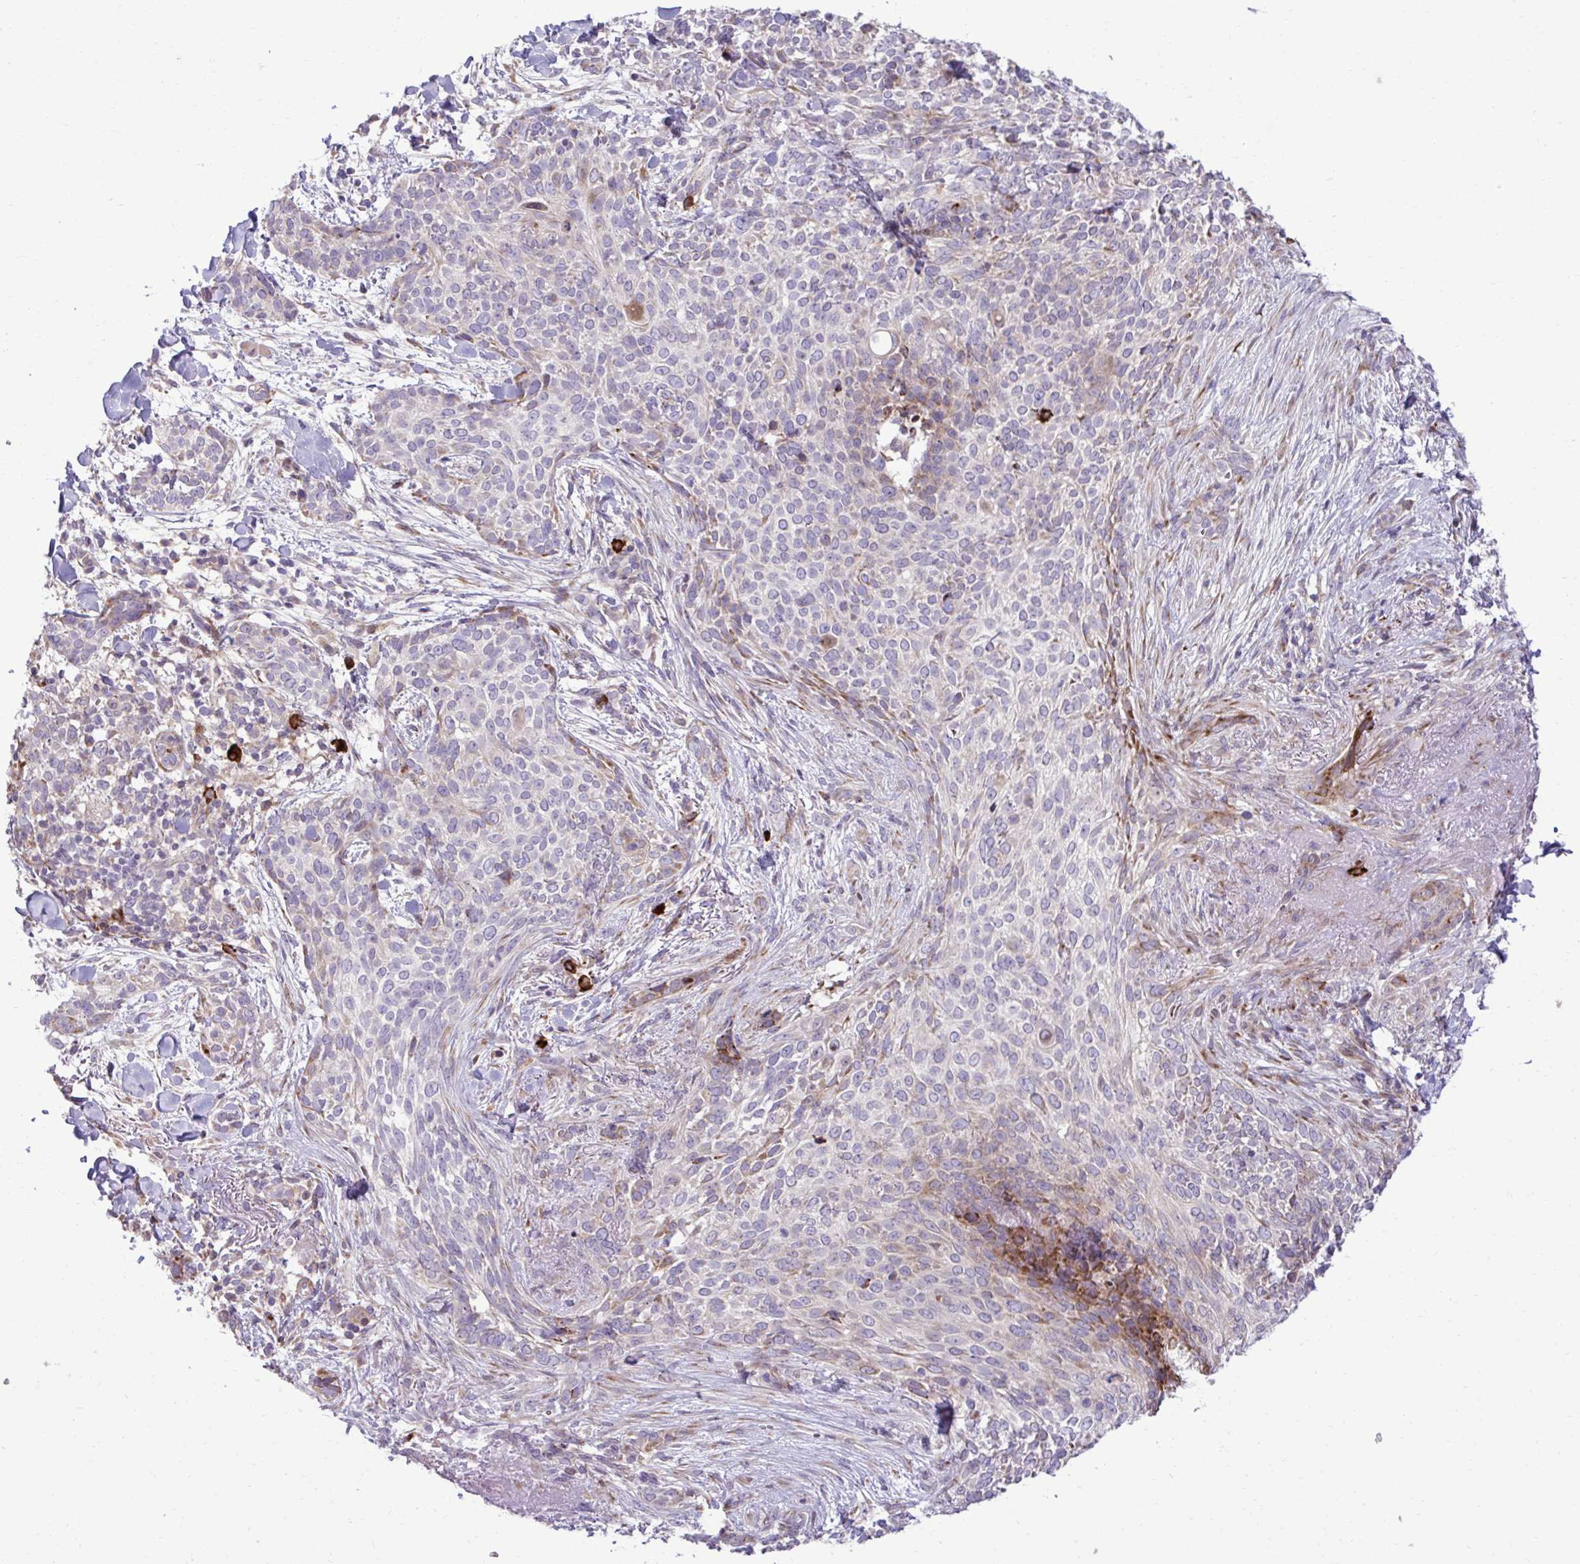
{"staining": {"intensity": "negative", "quantity": "none", "location": "none"}, "tissue": "skin cancer", "cell_type": "Tumor cells", "image_type": "cancer", "snomed": [{"axis": "morphology", "description": "Basal cell carcinoma"}, {"axis": "topography", "description": "Skin"}, {"axis": "topography", "description": "Skin of face"}], "caption": "Skin cancer (basal cell carcinoma) was stained to show a protein in brown. There is no significant expression in tumor cells. The staining is performed using DAB brown chromogen with nuclei counter-stained in using hematoxylin.", "gene": "LIMS1", "patient": {"sex": "female", "age": 90}}